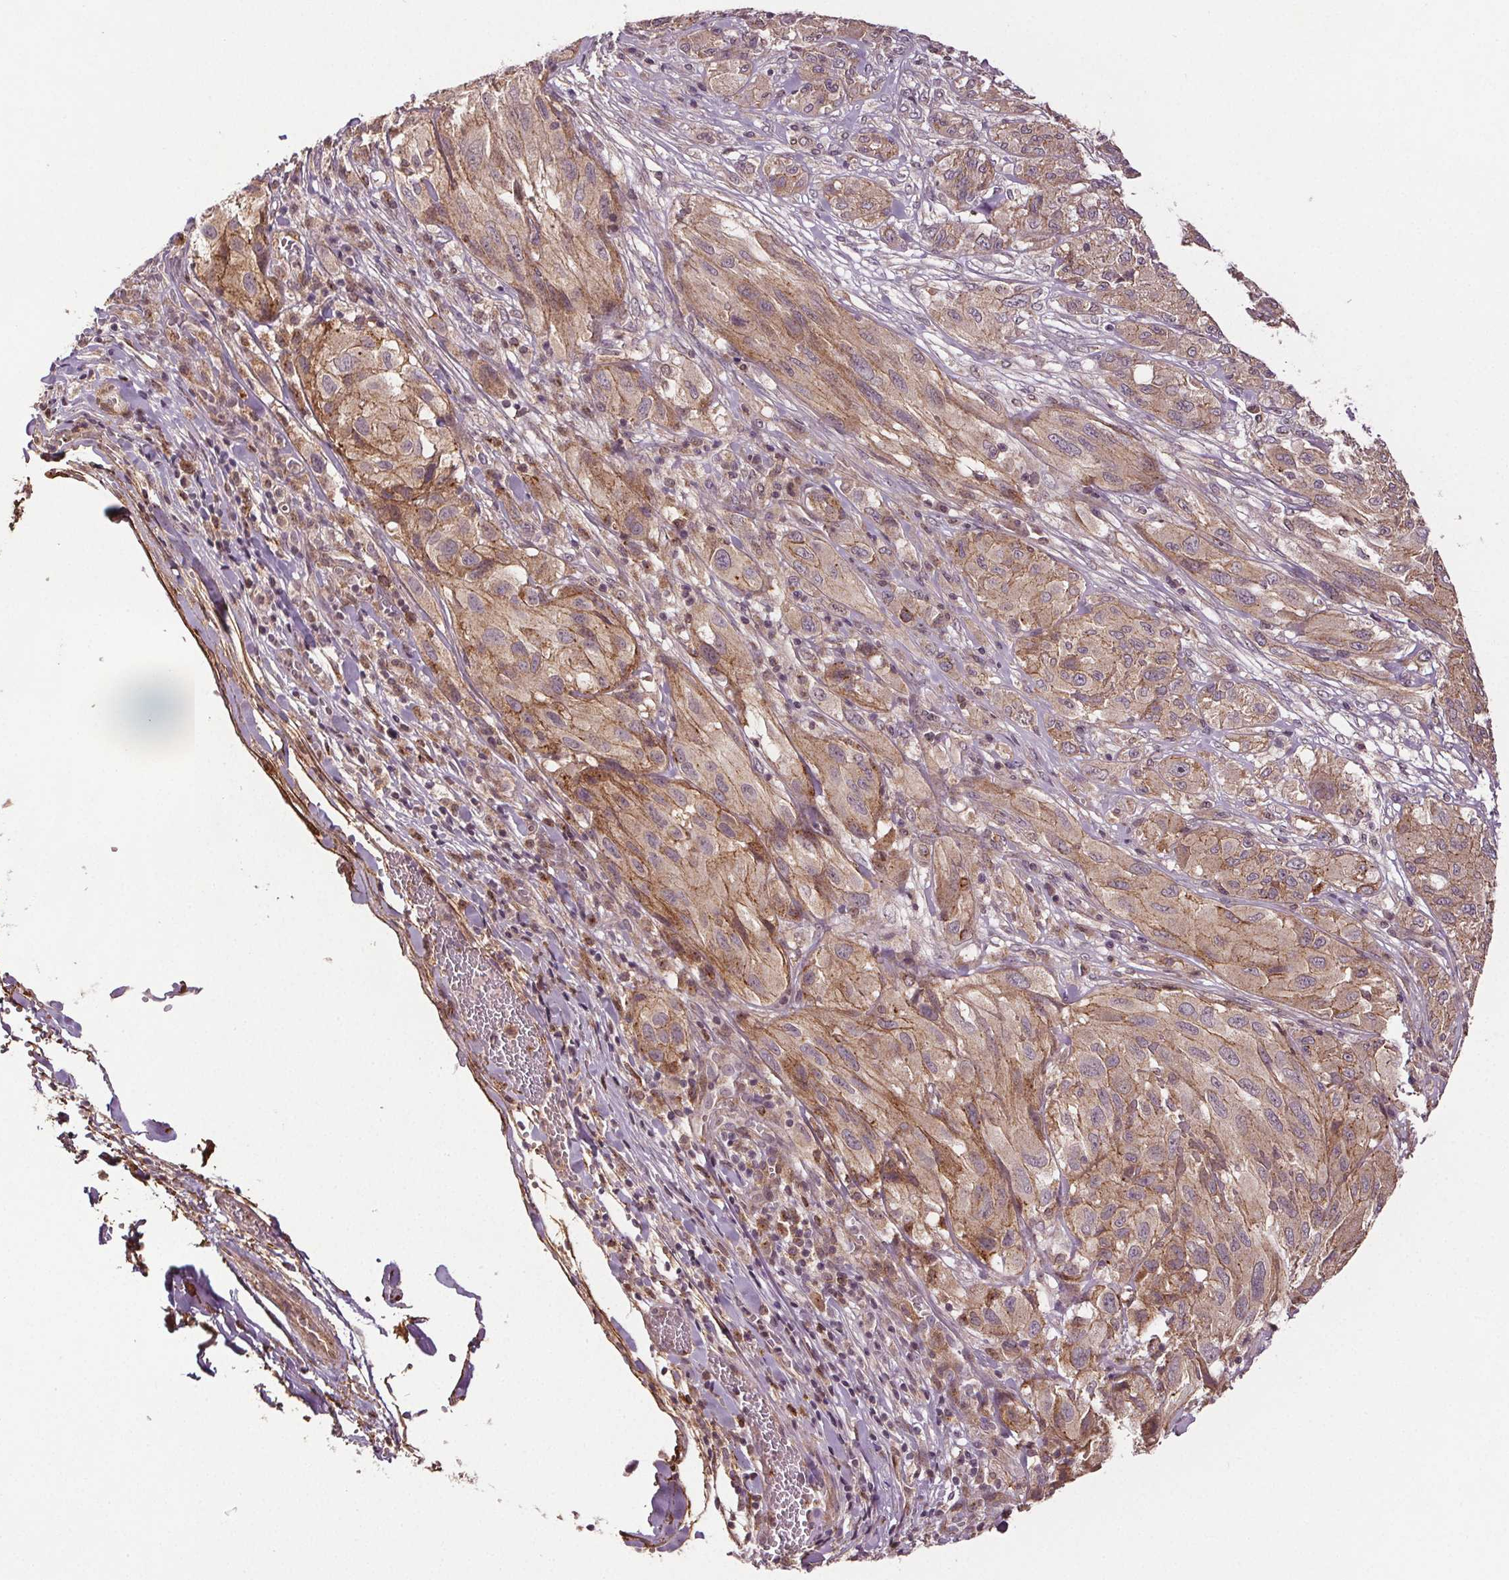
{"staining": {"intensity": "moderate", "quantity": ">75%", "location": "cytoplasmic/membranous"}, "tissue": "melanoma", "cell_type": "Tumor cells", "image_type": "cancer", "snomed": [{"axis": "morphology", "description": "Malignant melanoma, NOS"}, {"axis": "topography", "description": "Skin"}], "caption": "Tumor cells demonstrate moderate cytoplasmic/membranous positivity in about >75% of cells in malignant melanoma.", "gene": "EPHB3", "patient": {"sex": "female", "age": 91}}